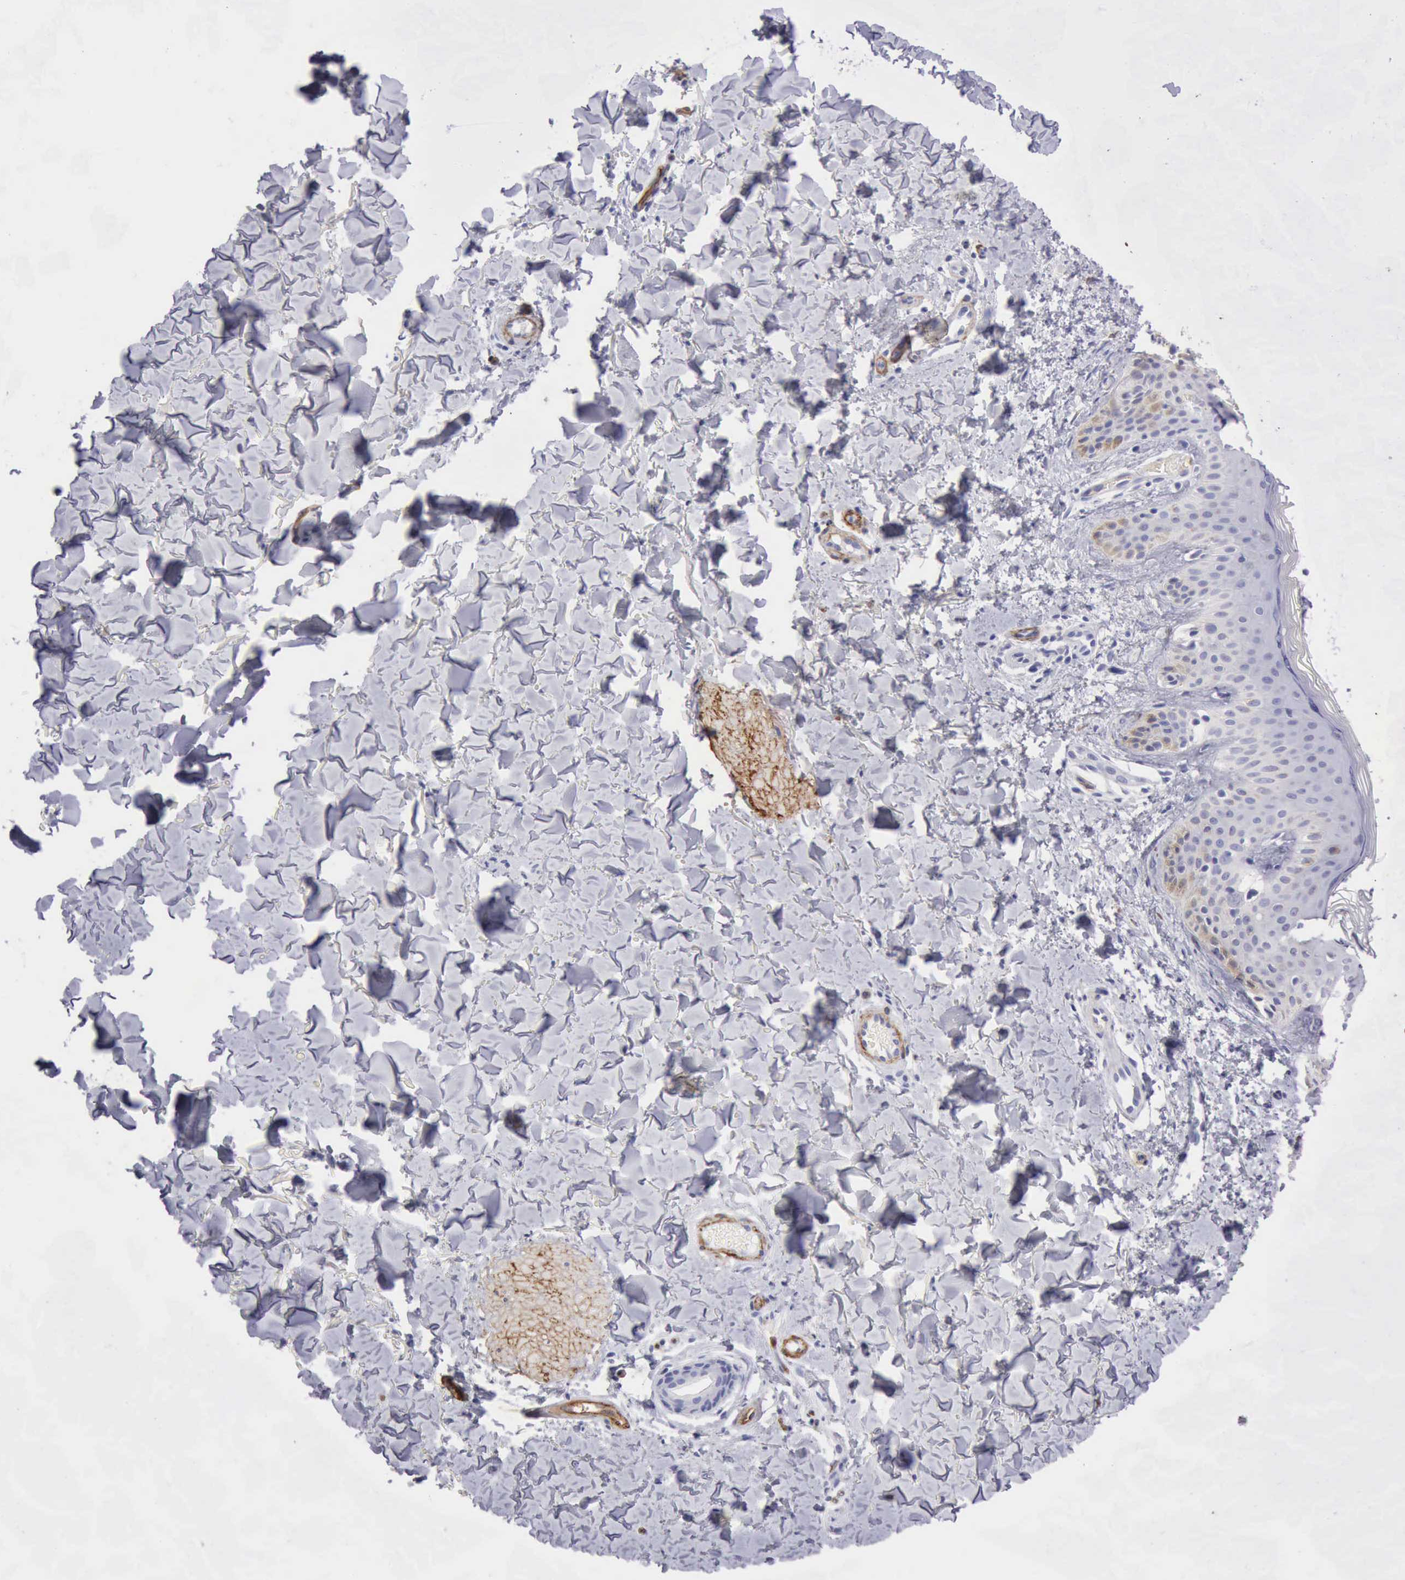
{"staining": {"intensity": "negative", "quantity": "none", "location": "none"}, "tissue": "skin", "cell_type": "Fibroblasts", "image_type": "normal", "snomed": [{"axis": "morphology", "description": "Normal tissue, NOS"}, {"axis": "topography", "description": "Skin"}], "caption": "High power microscopy micrograph of an IHC photomicrograph of normal skin, revealing no significant expression in fibroblasts.", "gene": "AOC3", "patient": {"sex": "male", "age": 32}}